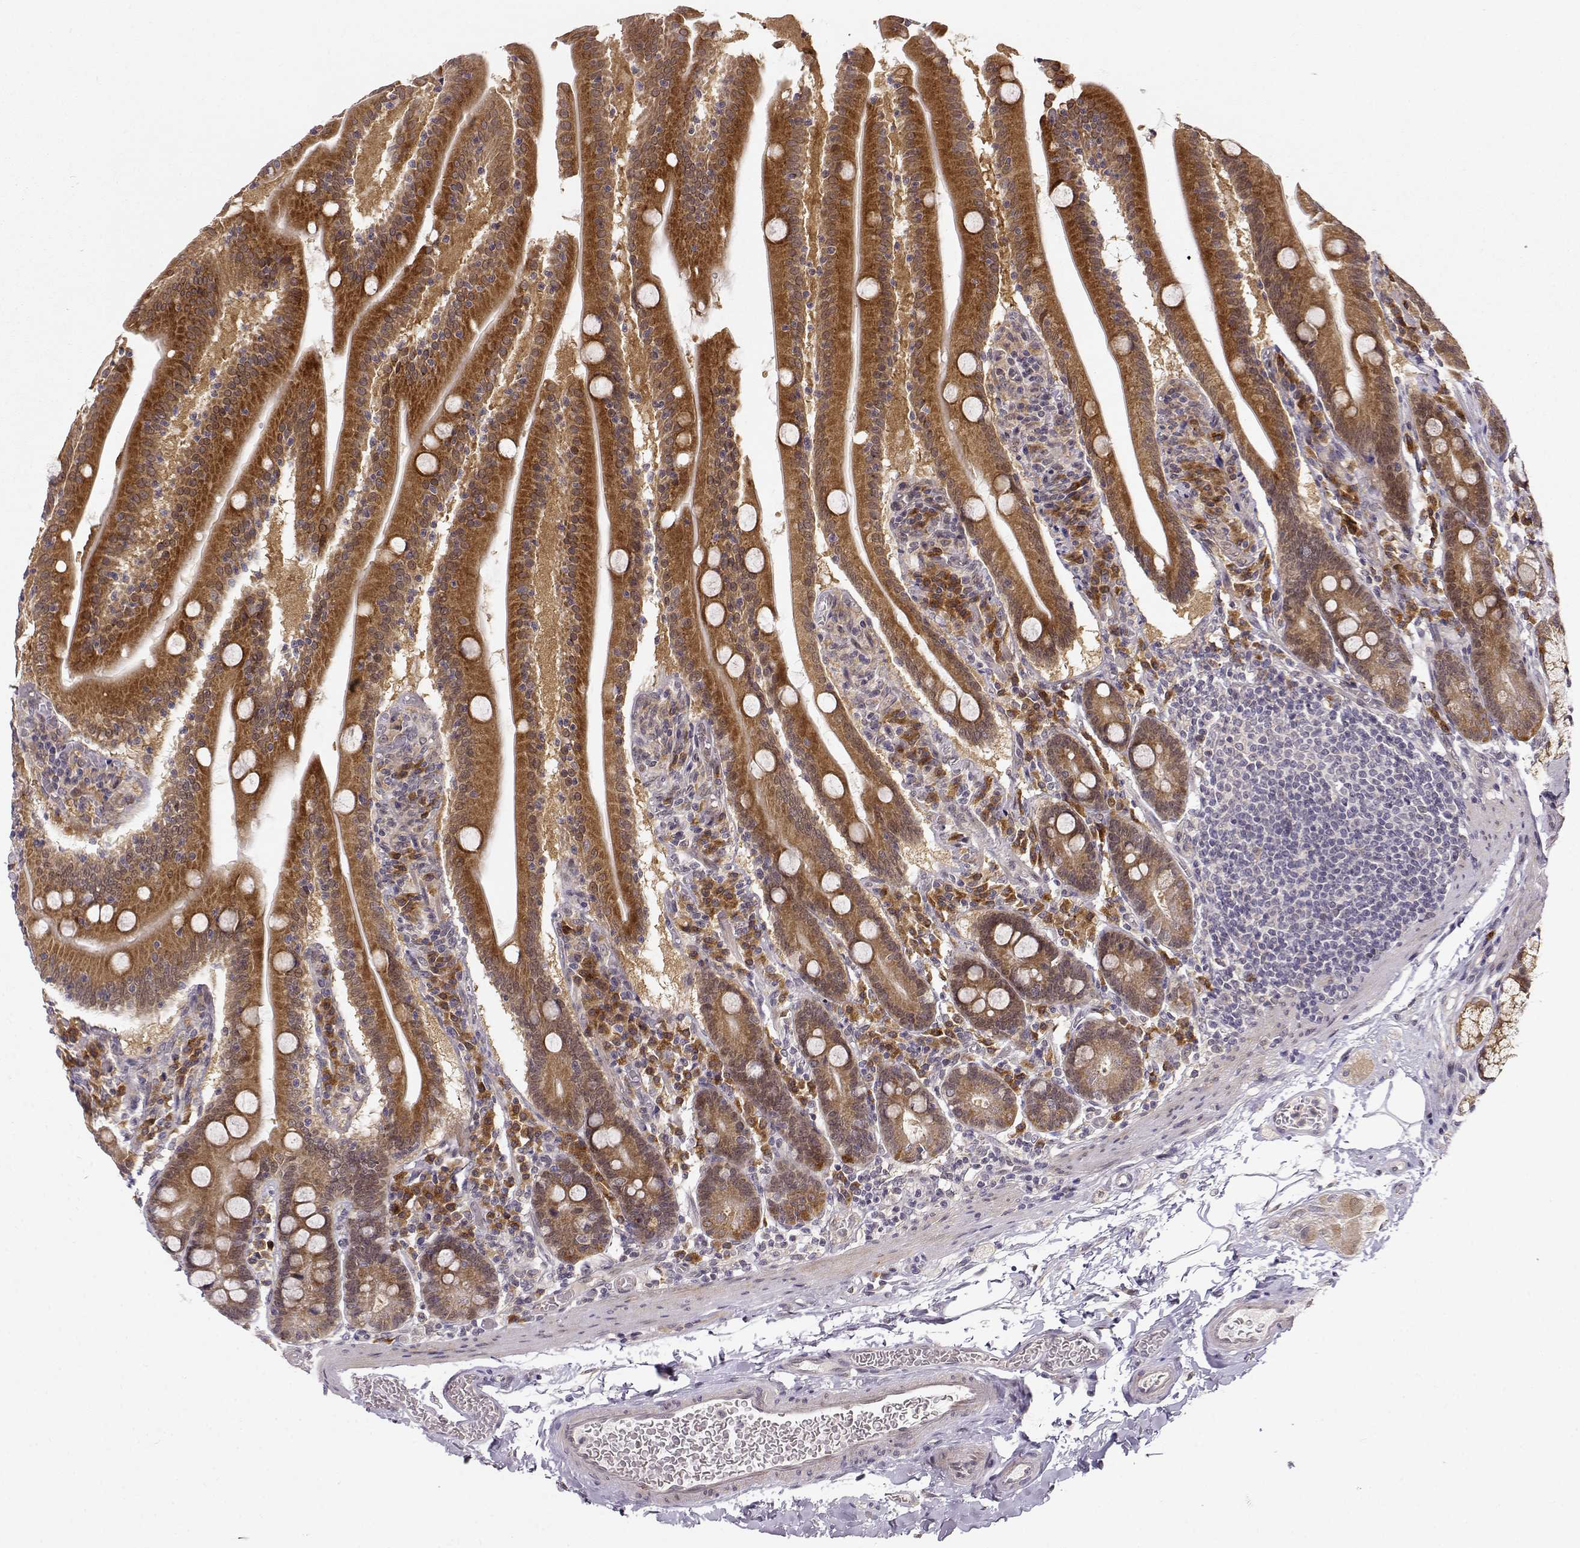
{"staining": {"intensity": "strong", "quantity": ">75%", "location": "cytoplasmic/membranous"}, "tissue": "small intestine", "cell_type": "Glandular cells", "image_type": "normal", "snomed": [{"axis": "morphology", "description": "Normal tissue, NOS"}, {"axis": "topography", "description": "Small intestine"}], "caption": "High-magnification brightfield microscopy of unremarkable small intestine stained with DAB (3,3'-diaminobenzidine) (brown) and counterstained with hematoxylin (blue). glandular cells exhibit strong cytoplasmic/membranous expression is appreciated in about>75% of cells. The protein of interest is shown in brown color, while the nuclei are stained blue.", "gene": "ERGIC2", "patient": {"sex": "male", "age": 37}}